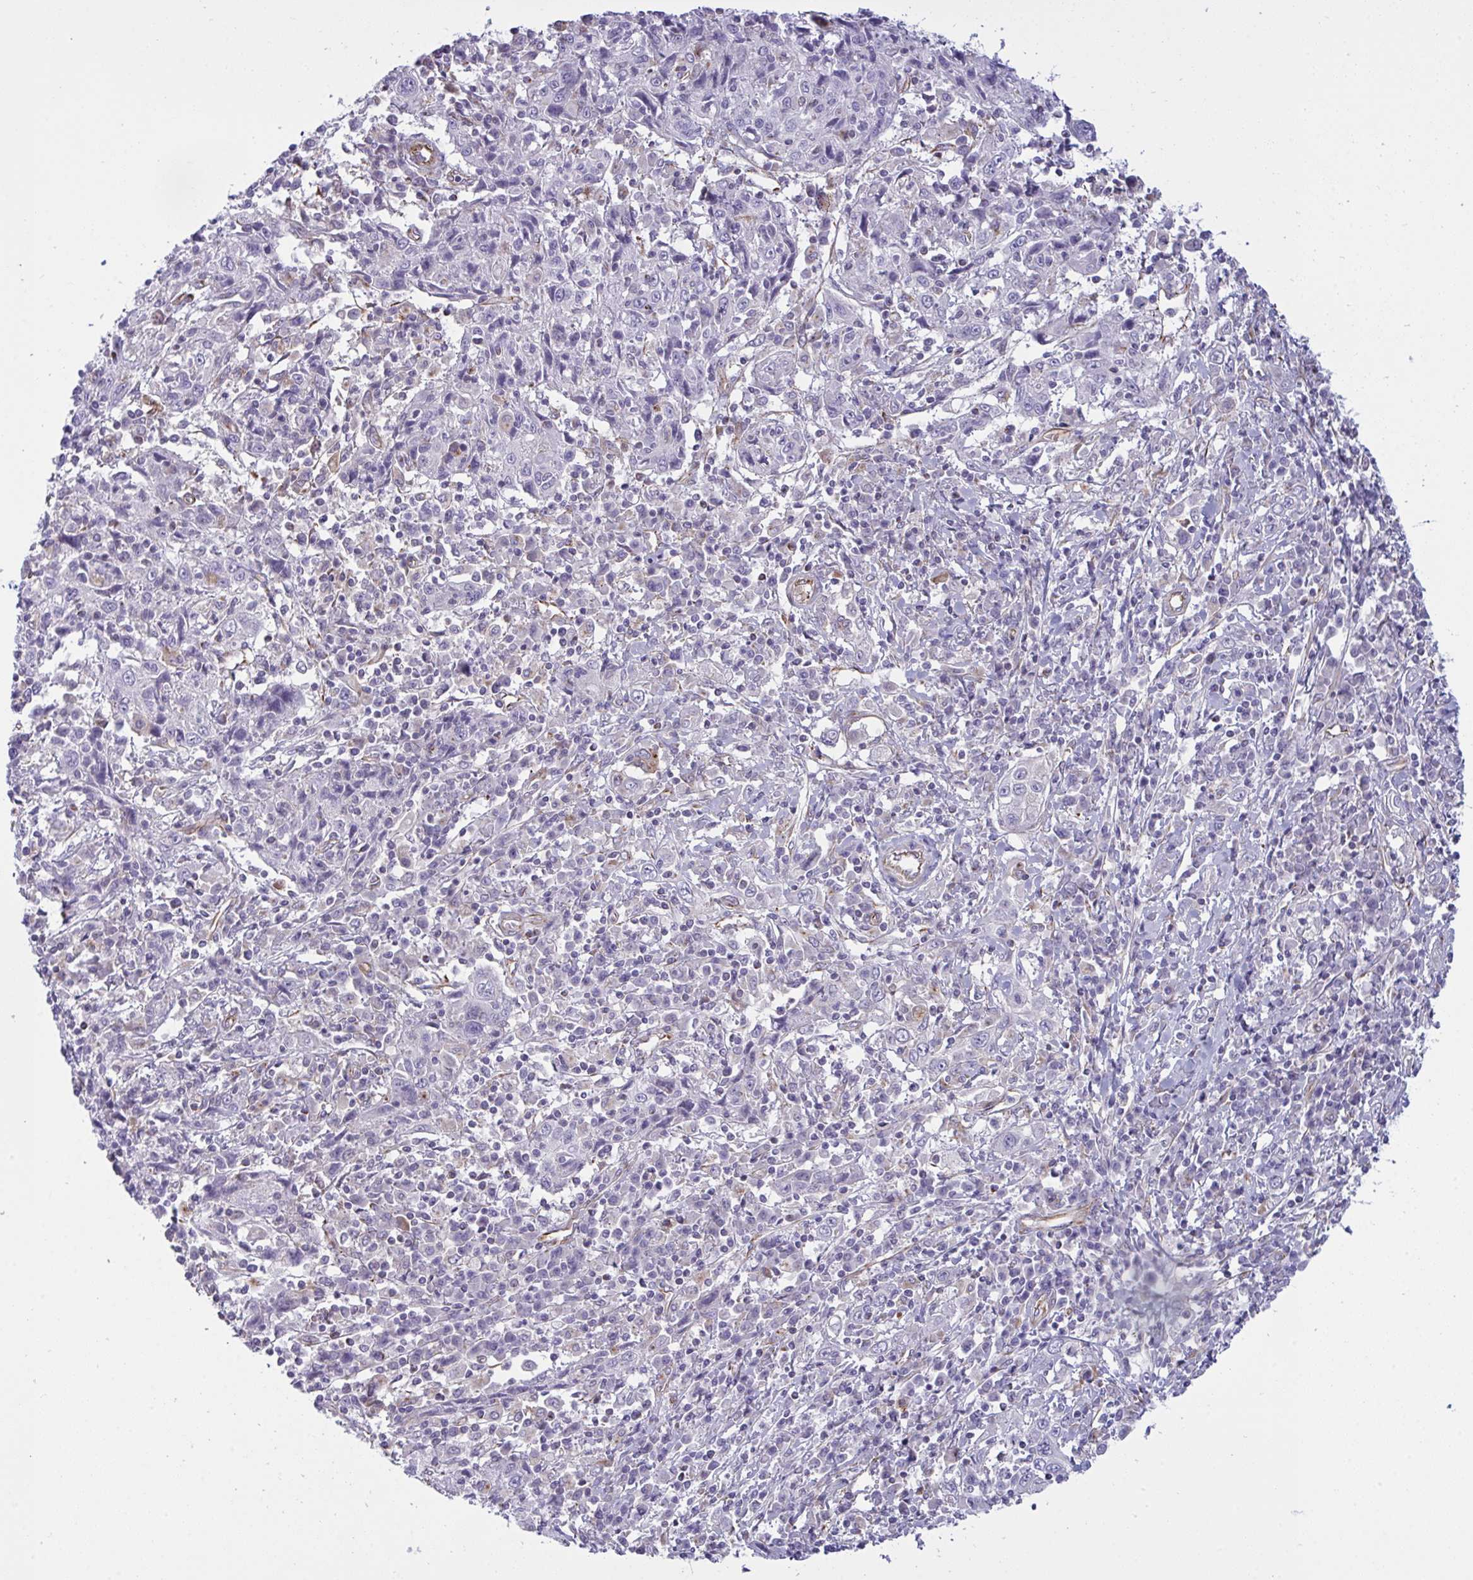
{"staining": {"intensity": "negative", "quantity": "none", "location": "none"}, "tissue": "cervical cancer", "cell_type": "Tumor cells", "image_type": "cancer", "snomed": [{"axis": "morphology", "description": "Squamous cell carcinoma, NOS"}, {"axis": "topography", "description": "Cervix"}], "caption": "High power microscopy photomicrograph of an immunohistochemistry photomicrograph of squamous cell carcinoma (cervical), revealing no significant positivity in tumor cells. (DAB immunohistochemistry (IHC) visualized using brightfield microscopy, high magnification).", "gene": "DCBLD1", "patient": {"sex": "female", "age": 46}}